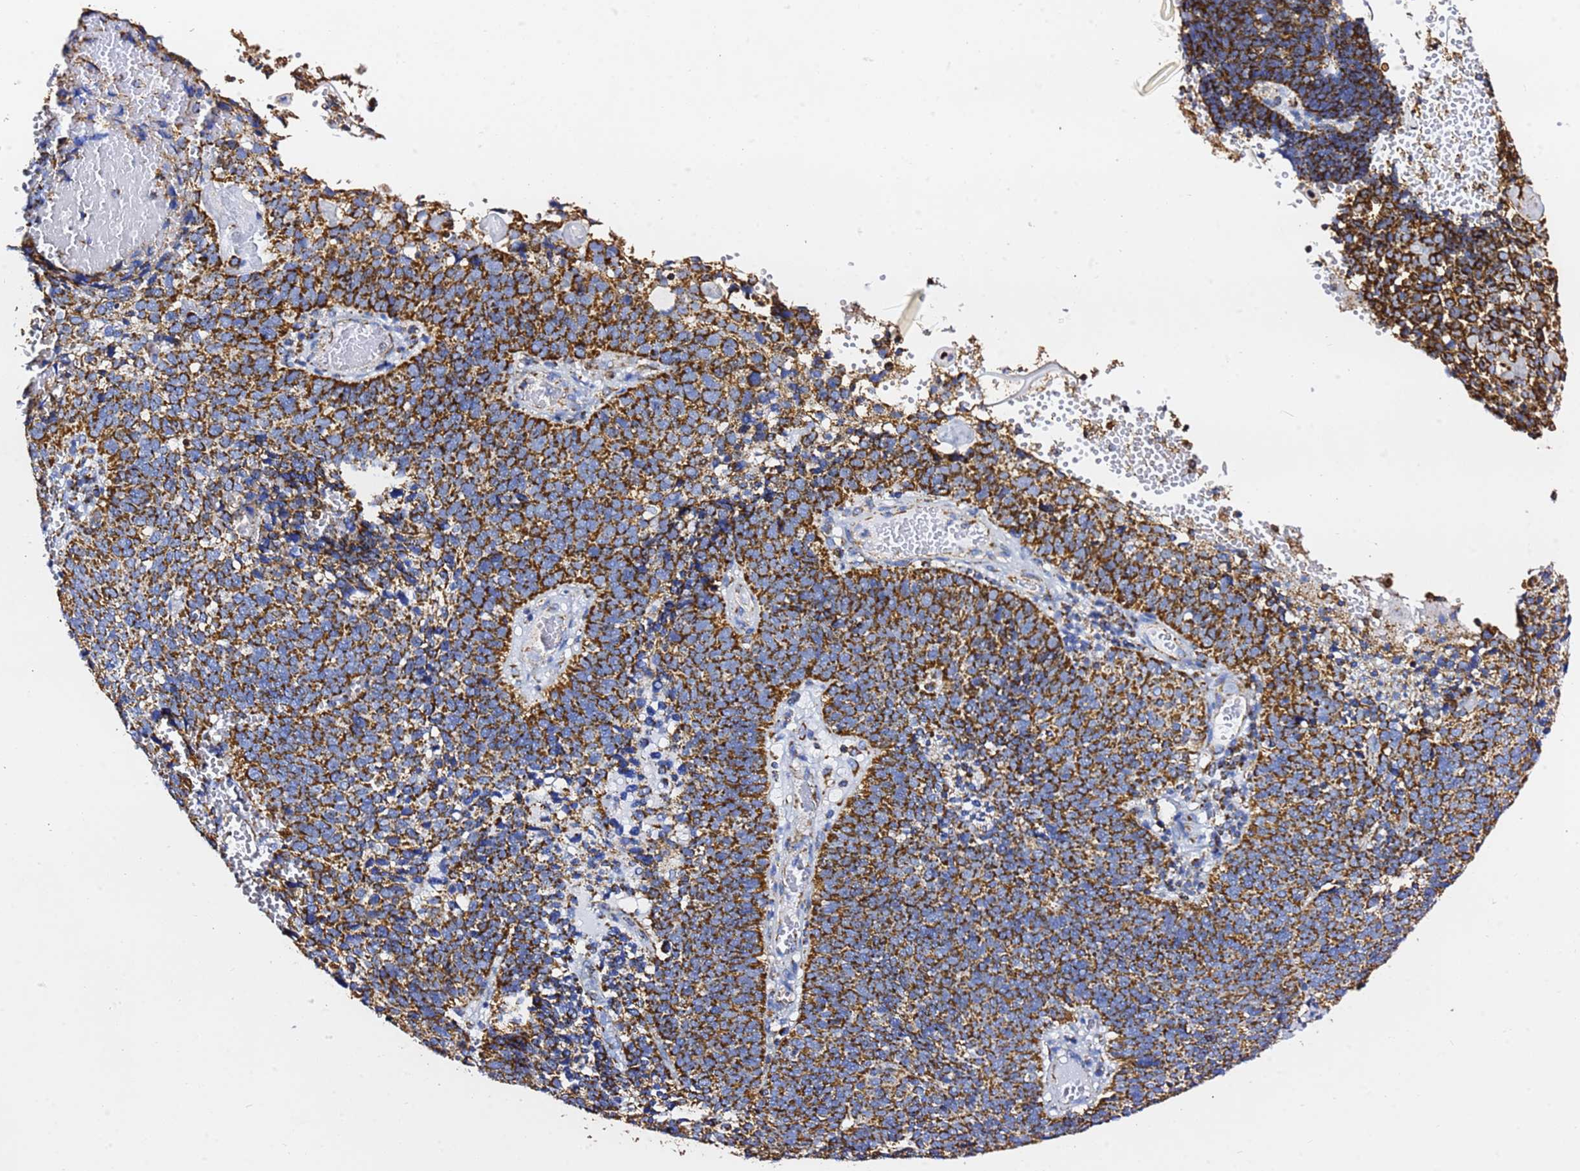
{"staining": {"intensity": "strong", "quantity": ">75%", "location": "cytoplasmic/membranous"}, "tissue": "cervical cancer", "cell_type": "Tumor cells", "image_type": "cancer", "snomed": [{"axis": "morphology", "description": "Squamous cell carcinoma, NOS"}, {"axis": "topography", "description": "Cervix"}], "caption": "Squamous cell carcinoma (cervical) stained with DAB (3,3'-diaminobenzidine) immunohistochemistry reveals high levels of strong cytoplasmic/membranous positivity in about >75% of tumor cells.", "gene": "PHB2", "patient": {"sex": "female", "age": 39}}